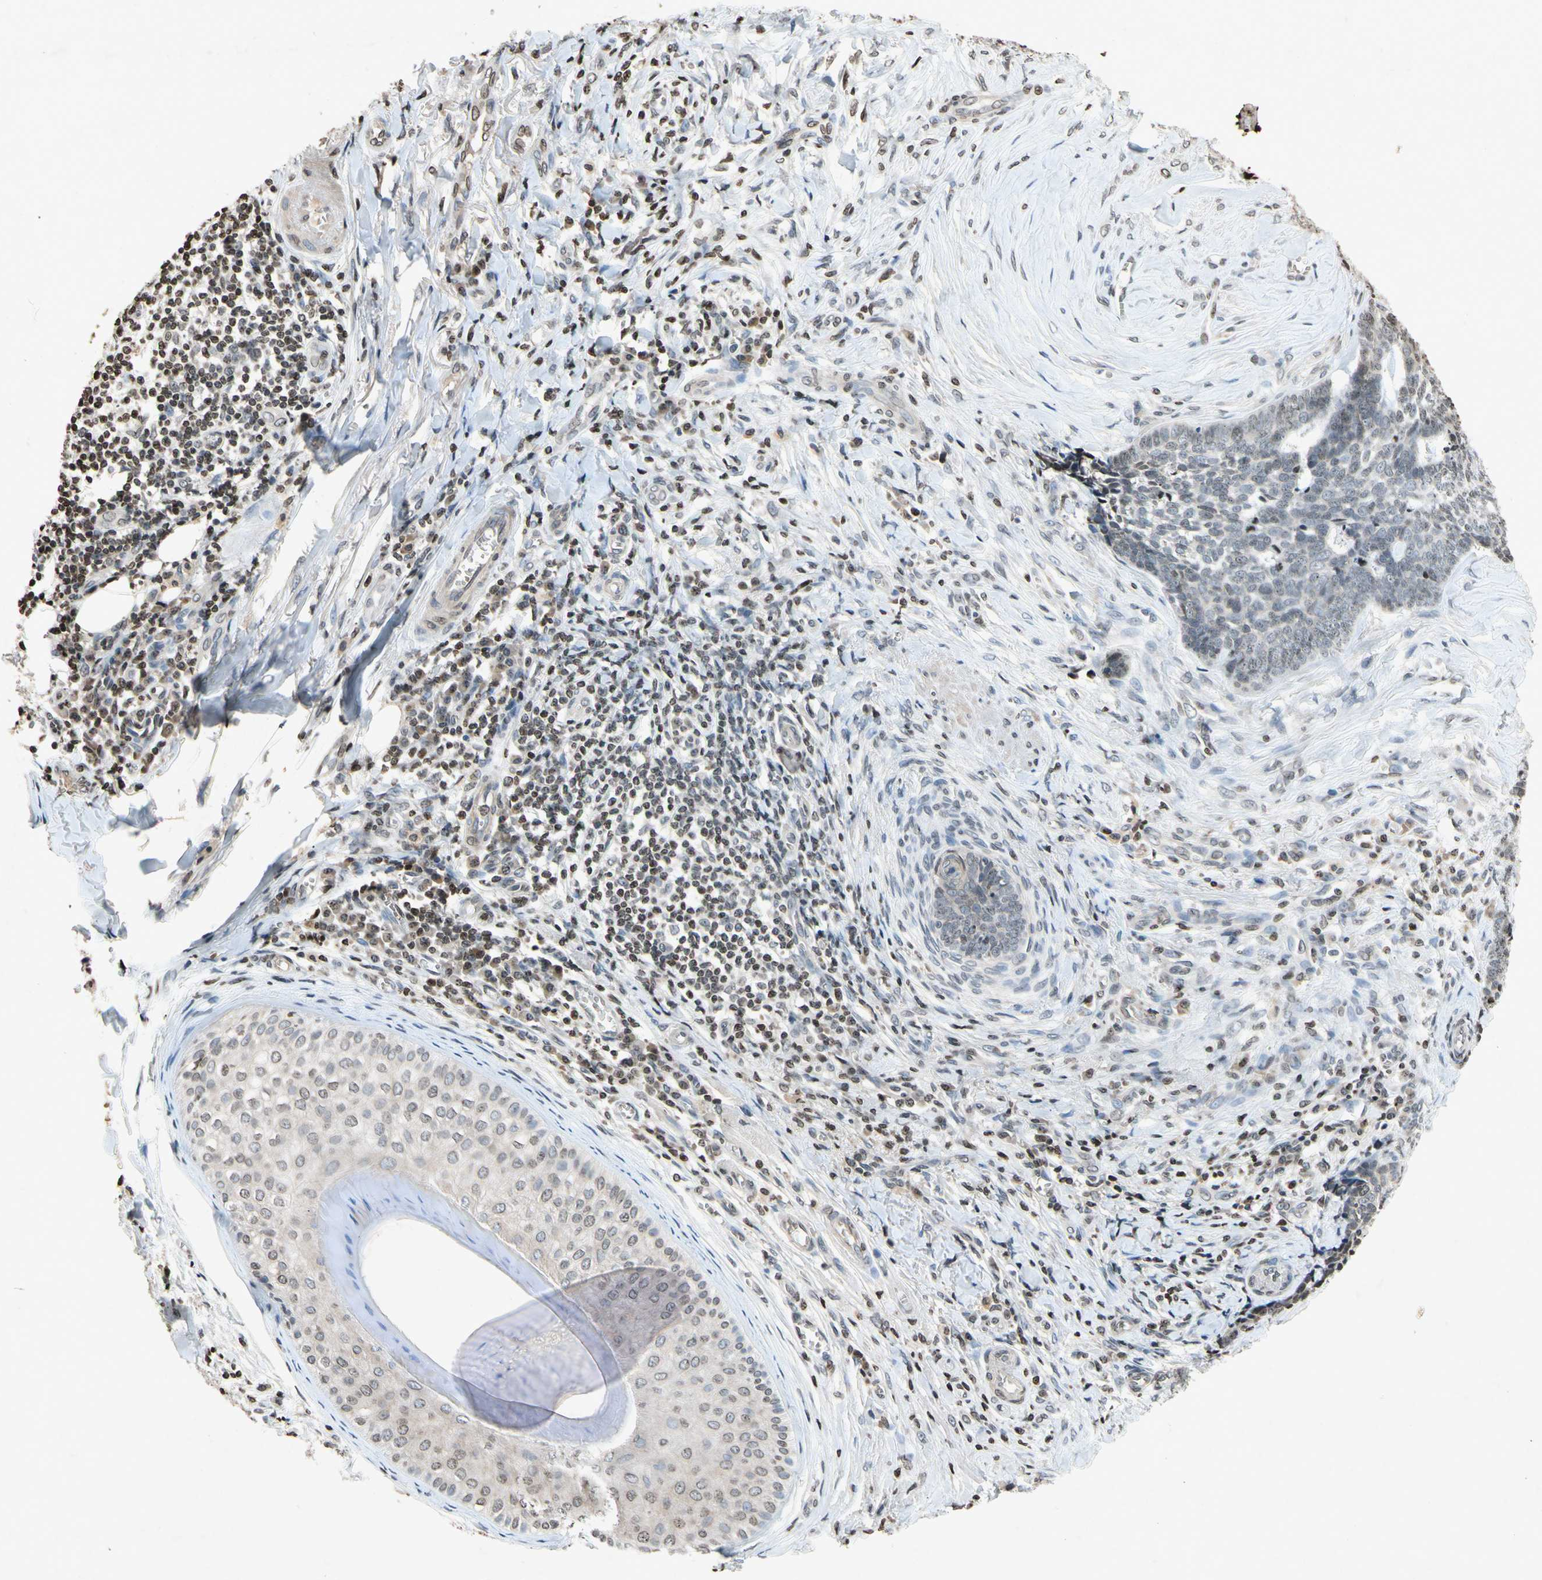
{"staining": {"intensity": "weak", "quantity": "<25%", "location": "nuclear"}, "tissue": "skin cancer", "cell_type": "Tumor cells", "image_type": "cancer", "snomed": [{"axis": "morphology", "description": "Basal cell carcinoma"}, {"axis": "topography", "description": "Skin"}], "caption": "Immunohistochemical staining of skin cancer (basal cell carcinoma) reveals no significant staining in tumor cells.", "gene": "HOXB3", "patient": {"sex": "male", "age": 84}}